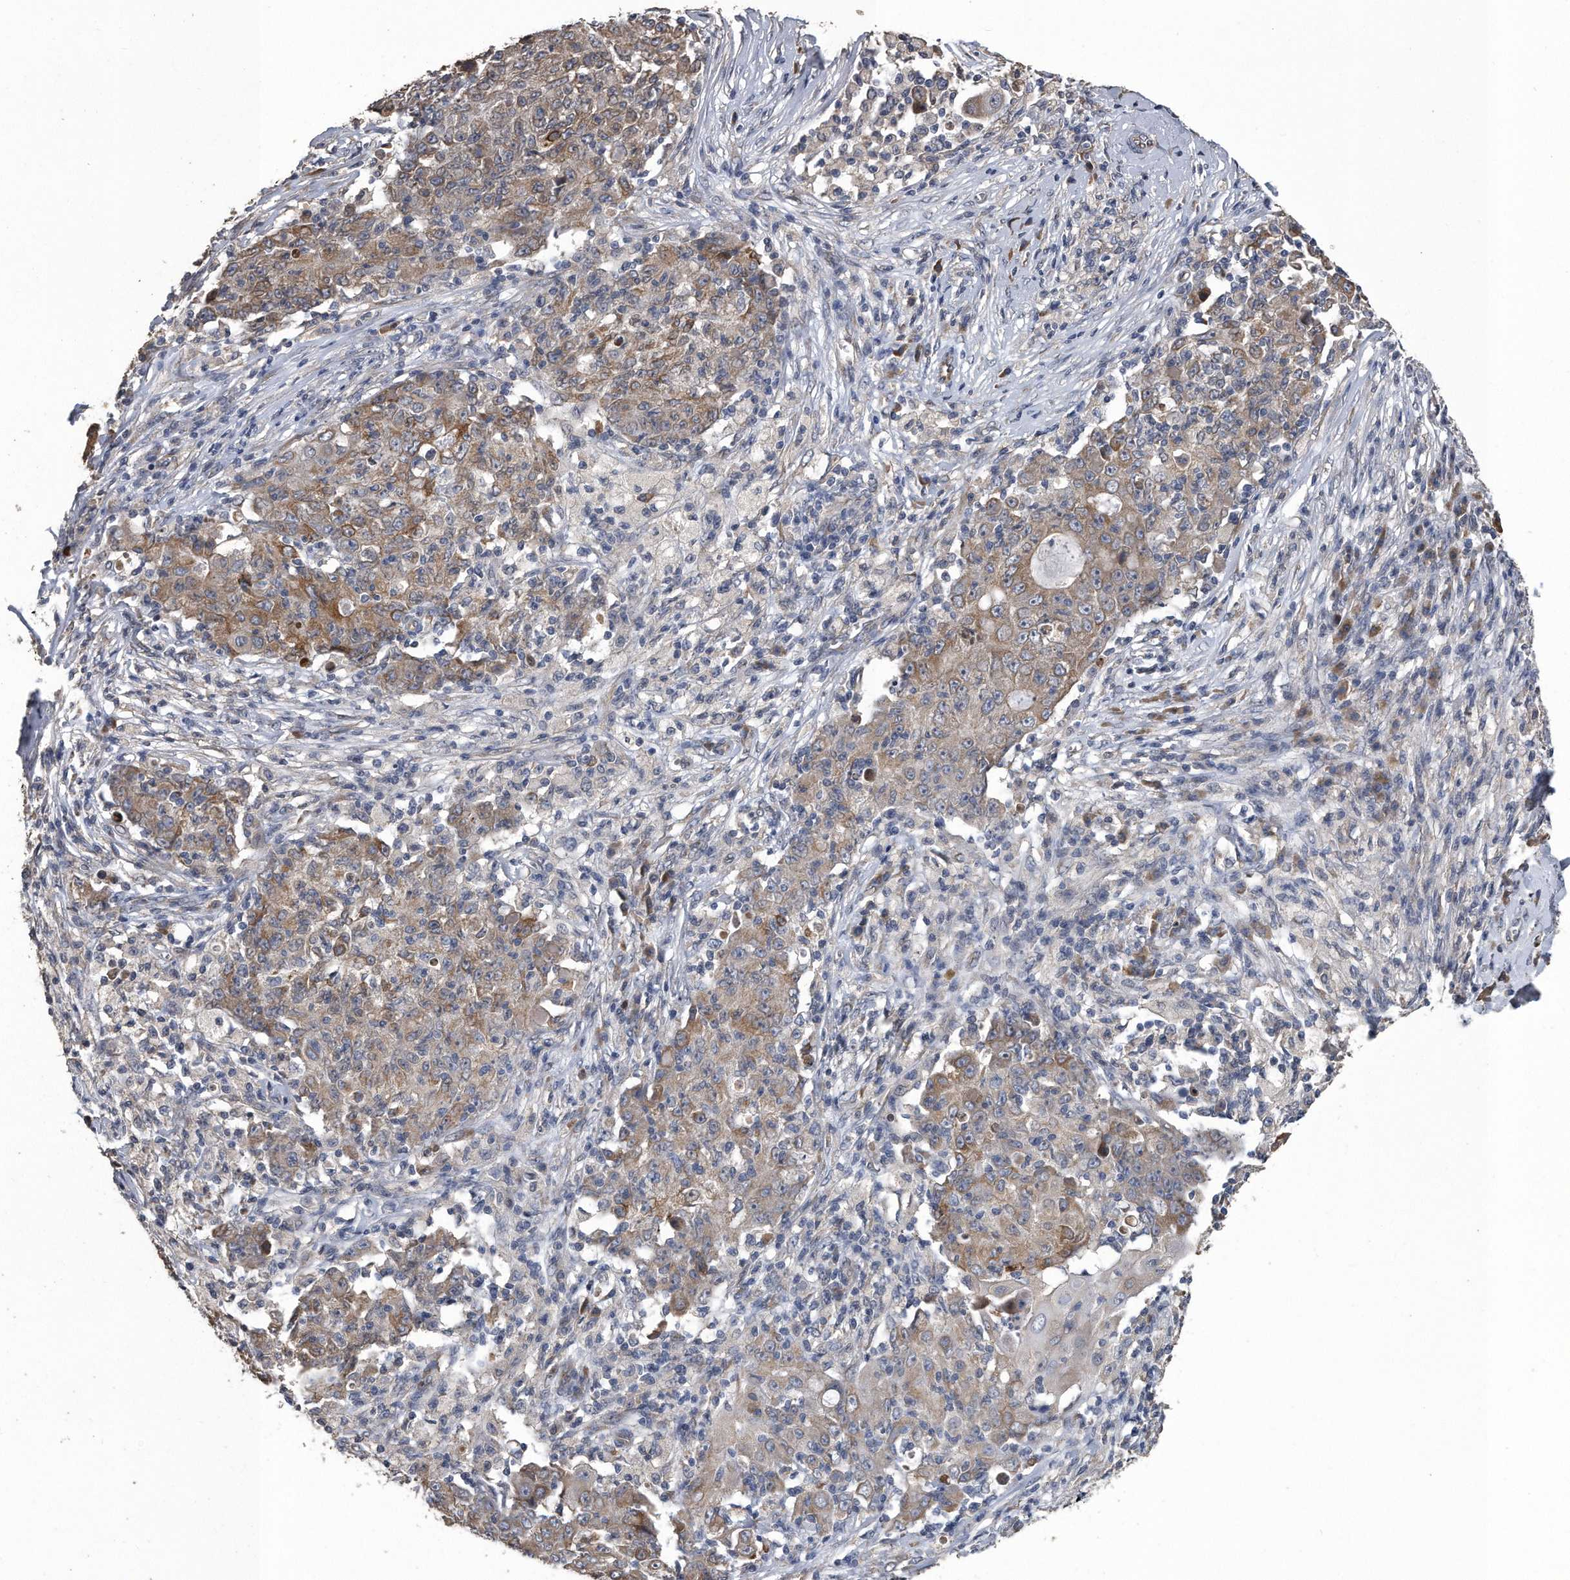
{"staining": {"intensity": "weak", "quantity": ">75%", "location": "cytoplasmic/membranous"}, "tissue": "ovarian cancer", "cell_type": "Tumor cells", "image_type": "cancer", "snomed": [{"axis": "morphology", "description": "Carcinoma, endometroid"}, {"axis": "topography", "description": "Ovary"}], "caption": "Human ovarian endometroid carcinoma stained for a protein (brown) shows weak cytoplasmic/membranous positive positivity in approximately >75% of tumor cells.", "gene": "PCLO", "patient": {"sex": "female", "age": 42}}